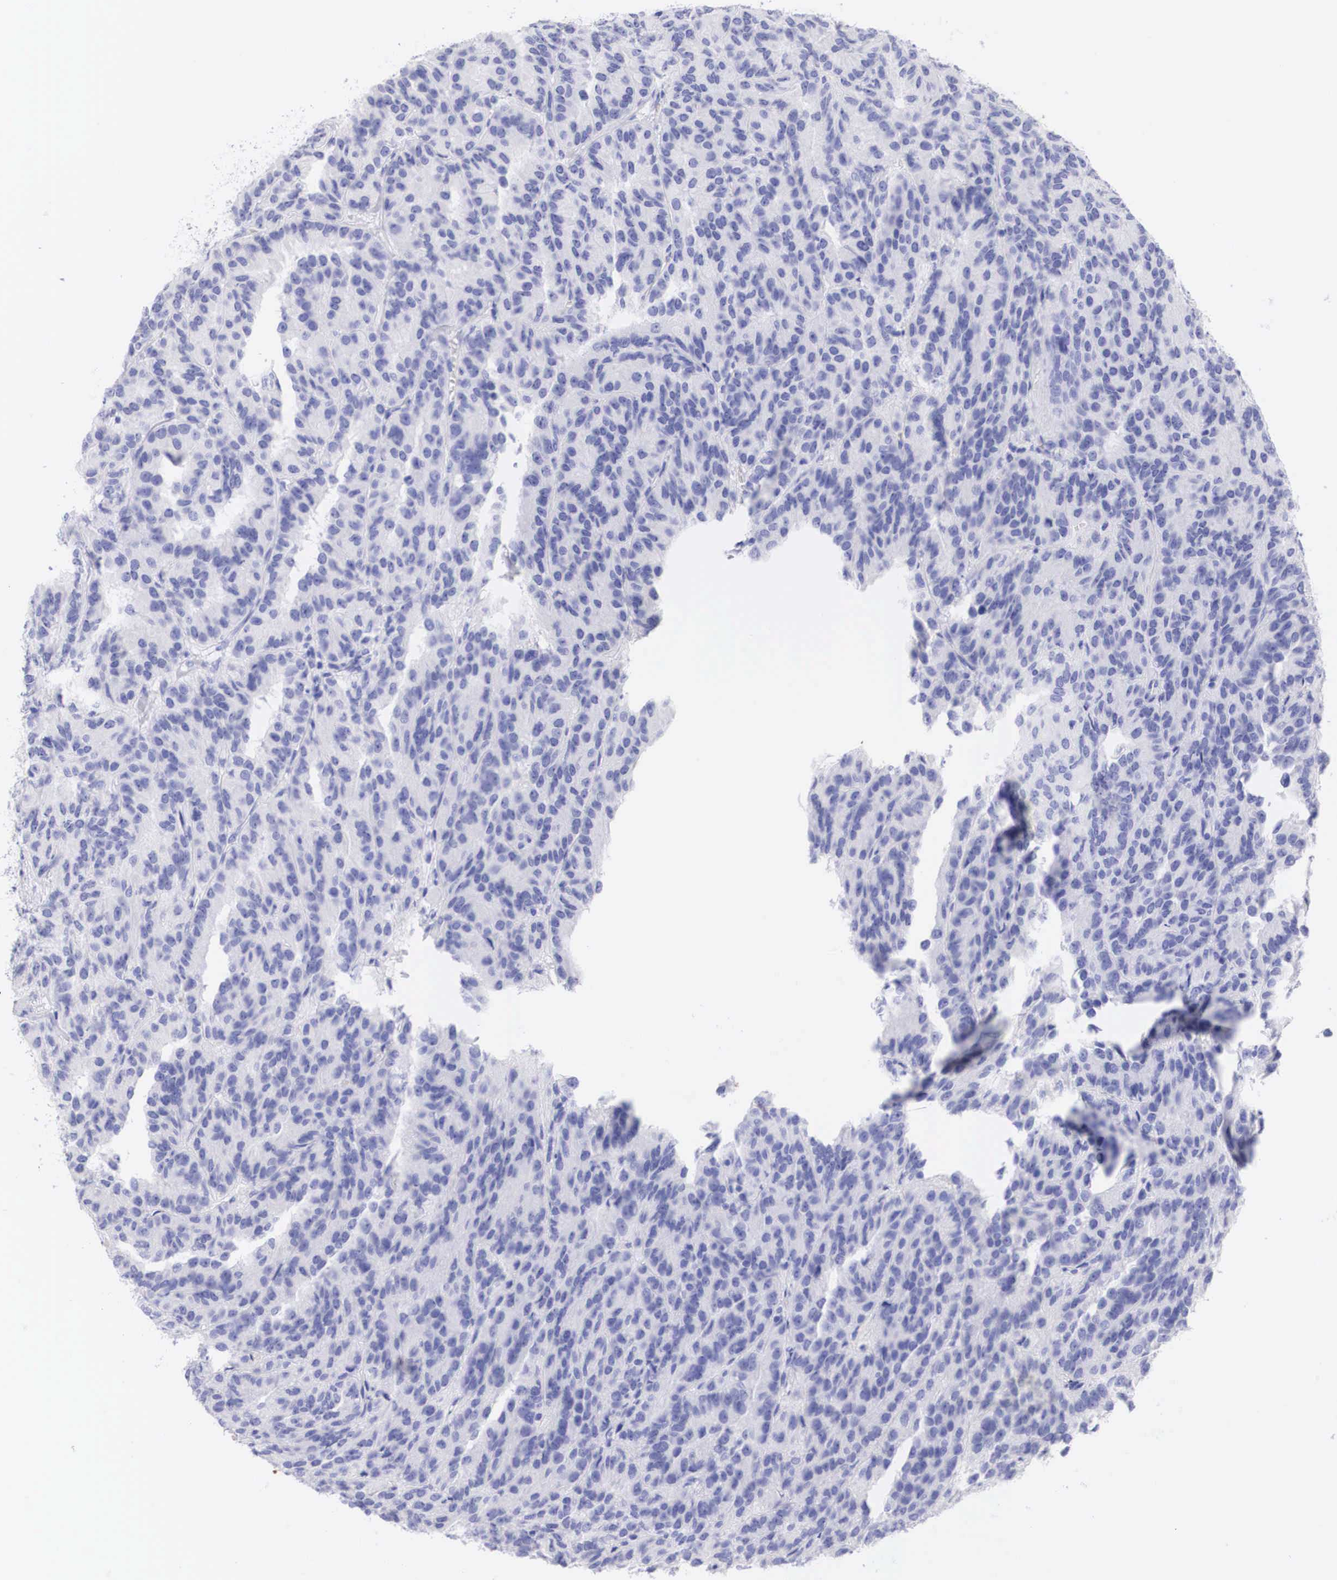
{"staining": {"intensity": "negative", "quantity": "none", "location": "none"}, "tissue": "renal cancer", "cell_type": "Tumor cells", "image_type": "cancer", "snomed": [{"axis": "morphology", "description": "Adenocarcinoma, NOS"}, {"axis": "topography", "description": "Kidney"}], "caption": "A high-resolution histopathology image shows immunohistochemistry (IHC) staining of adenocarcinoma (renal), which exhibits no significant expression in tumor cells.", "gene": "TYR", "patient": {"sex": "male", "age": 46}}